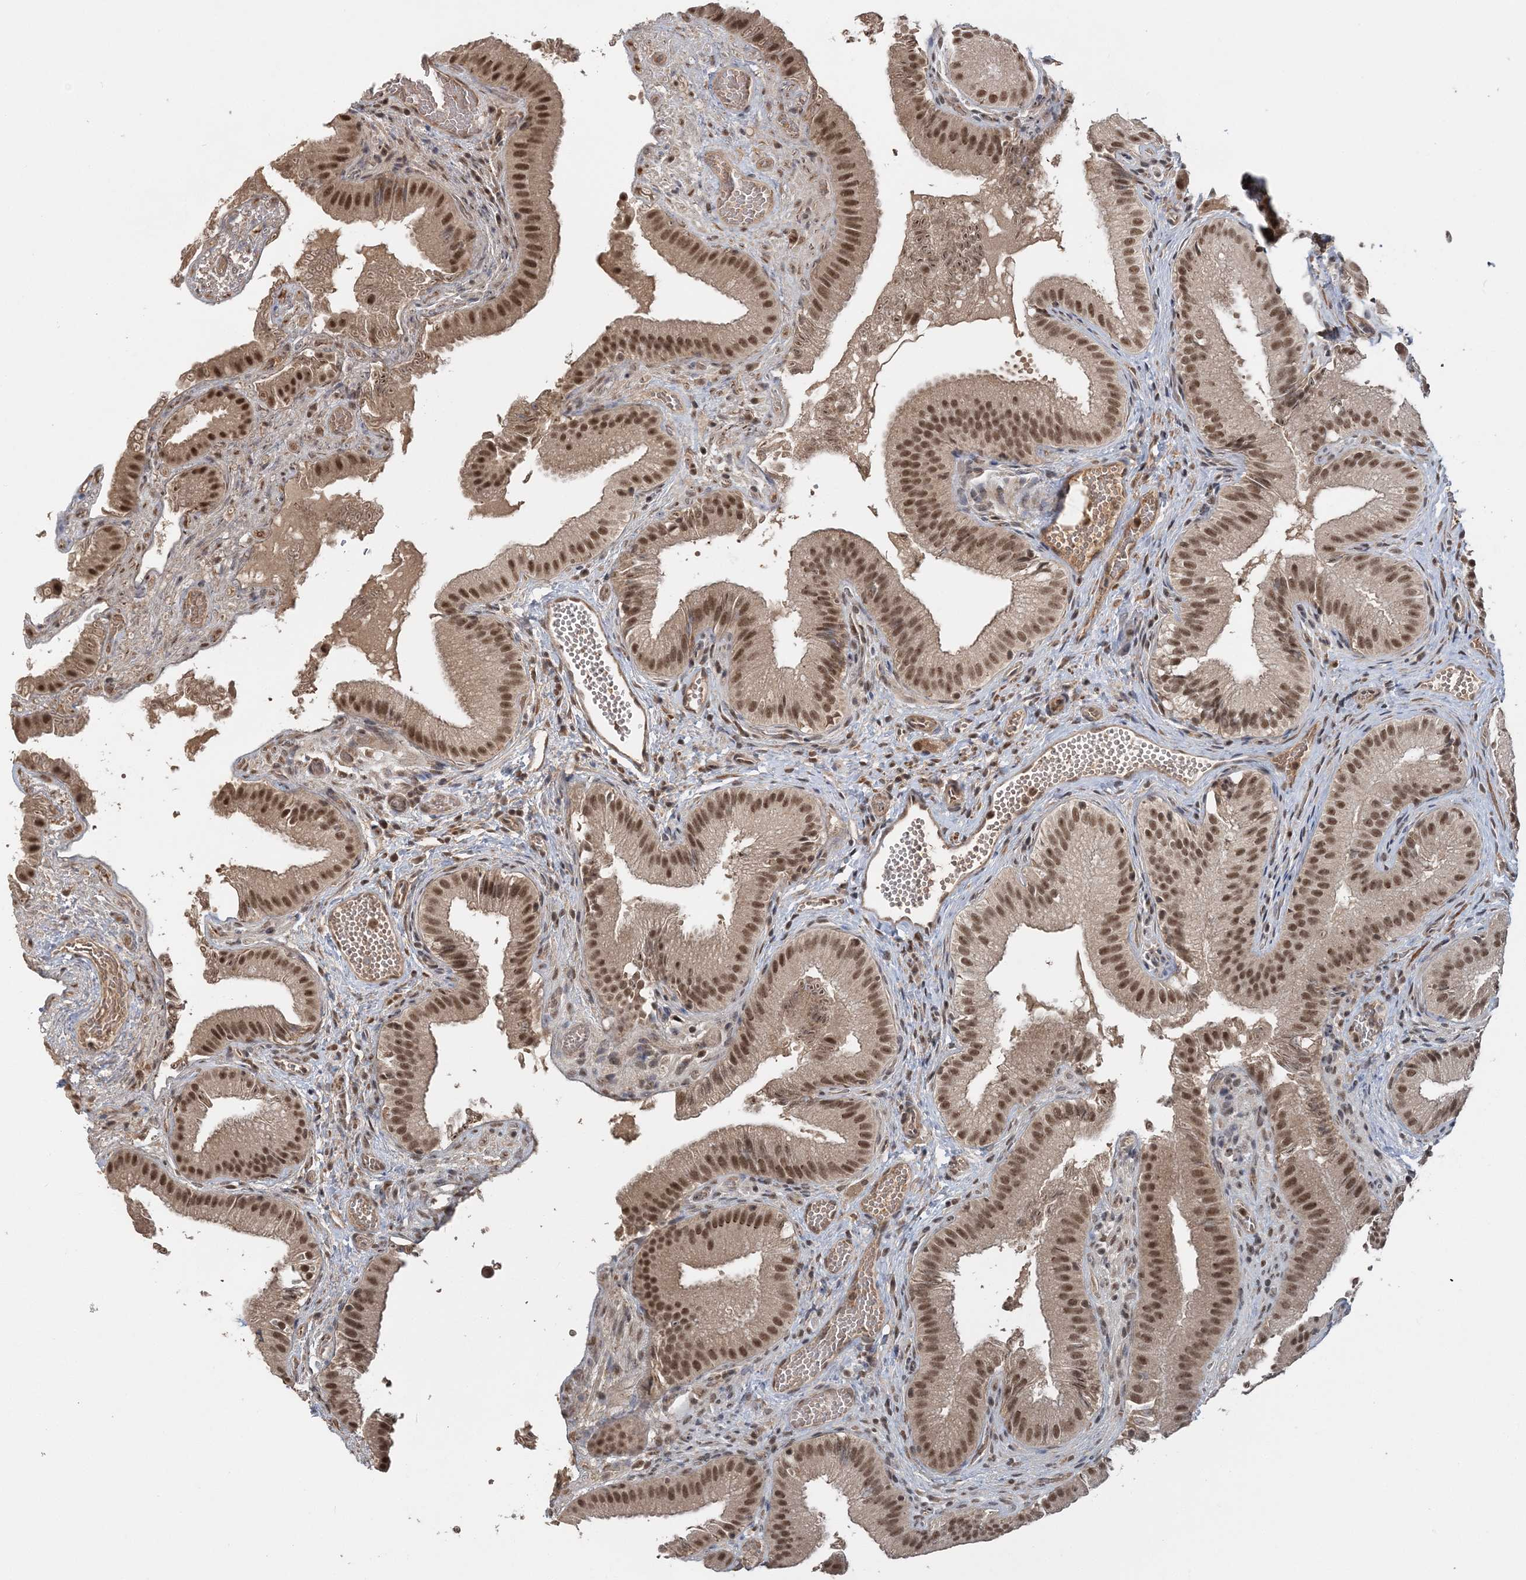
{"staining": {"intensity": "moderate", "quantity": ">75%", "location": "cytoplasmic/membranous,nuclear"}, "tissue": "gallbladder", "cell_type": "Glandular cells", "image_type": "normal", "snomed": [{"axis": "morphology", "description": "Normal tissue, NOS"}, {"axis": "topography", "description": "Gallbladder"}], "caption": "An immunohistochemistry photomicrograph of benign tissue is shown. Protein staining in brown highlights moderate cytoplasmic/membranous,nuclear positivity in gallbladder within glandular cells. The staining was performed using DAB, with brown indicating positive protein expression. Nuclei are stained blue with hematoxylin.", "gene": "TSHZ2", "patient": {"sex": "female", "age": 30}}